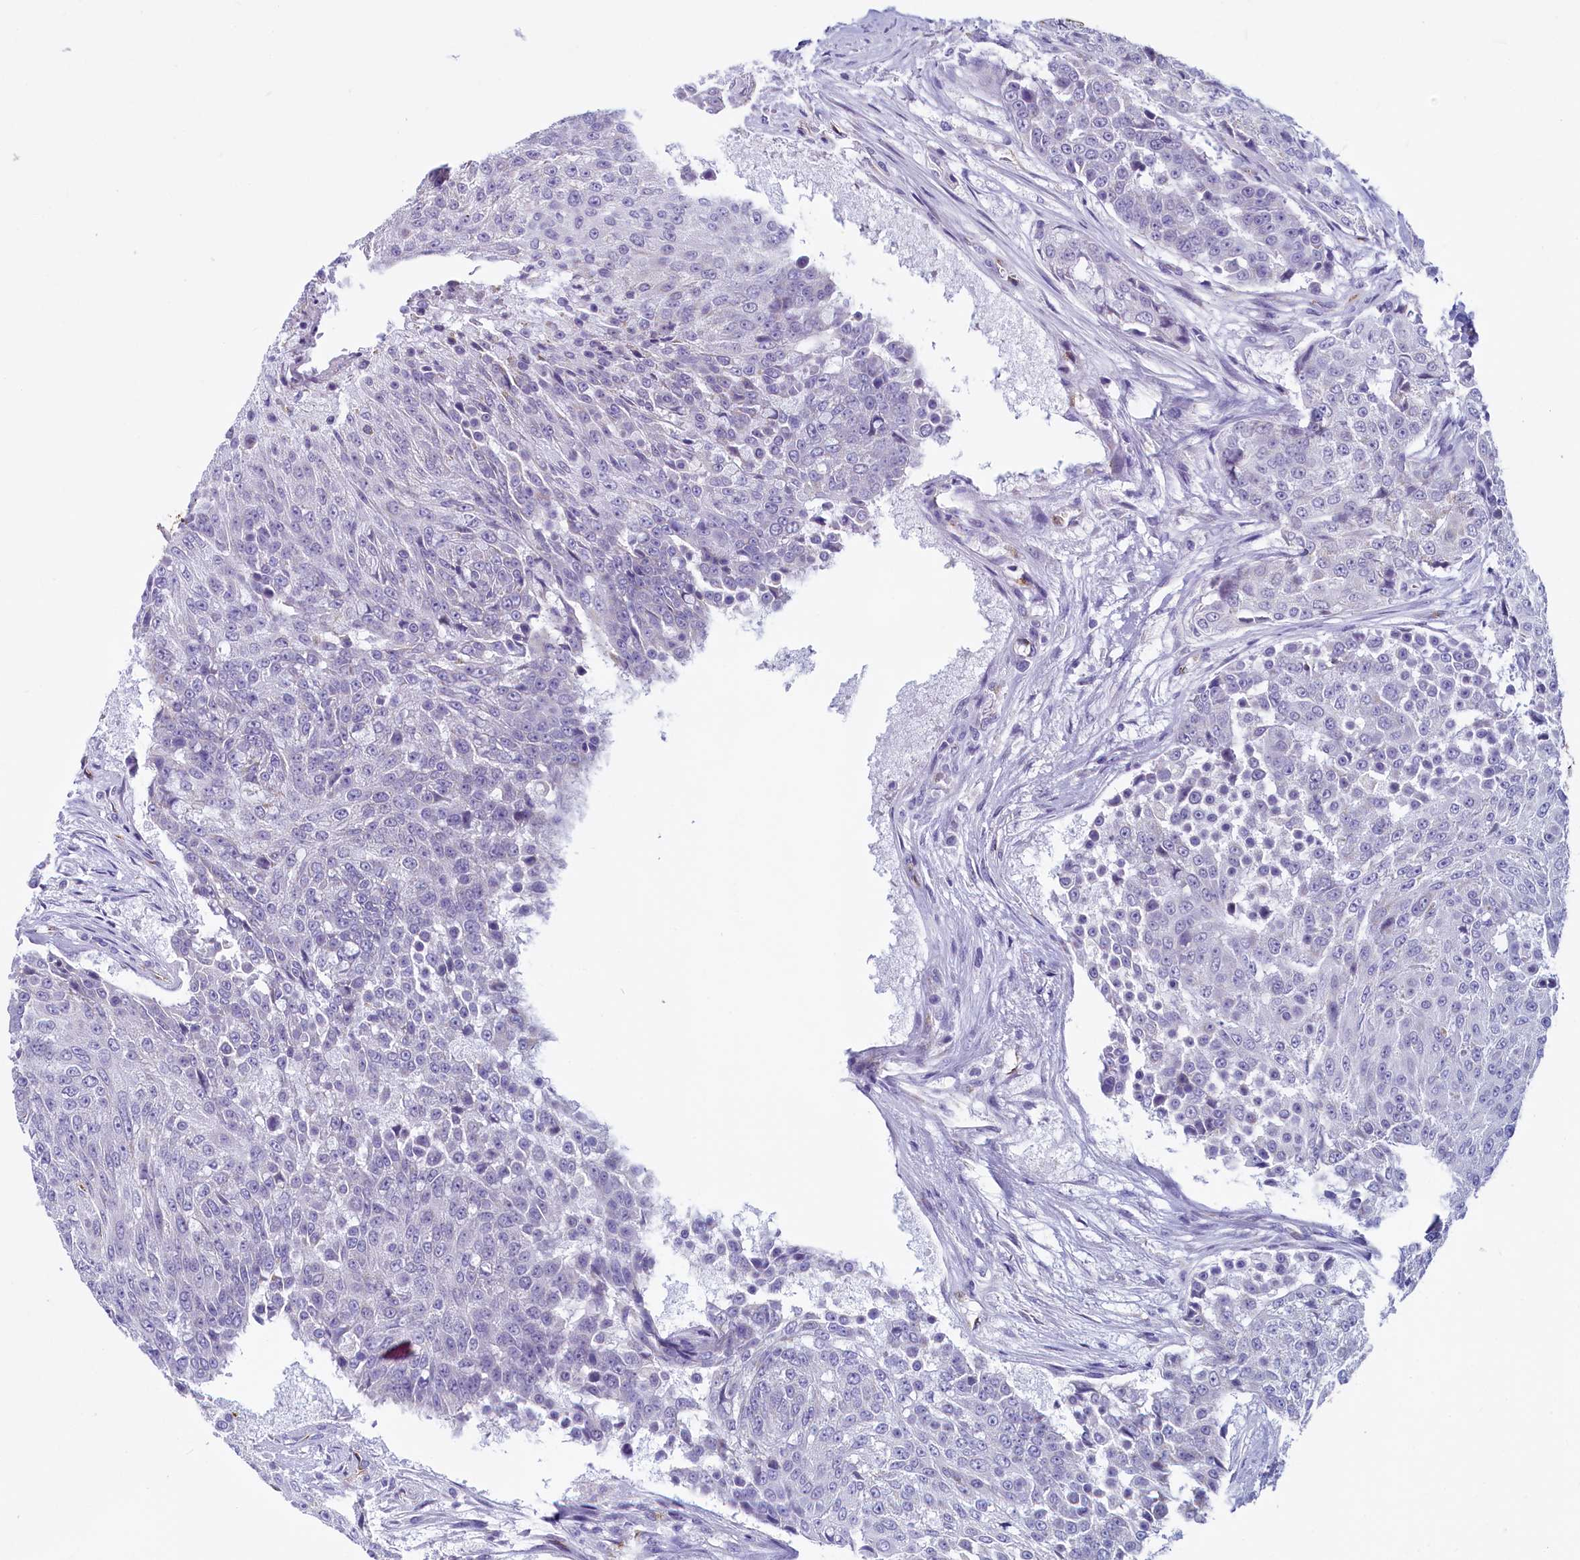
{"staining": {"intensity": "negative", "quantity": "none", "location": "none"}, "tissue": "urothelial cancer", "cell_type": "Tumor cells", "image_type": "cancer", "snomed": [{"axis": "morphology", "description": "Urothelial carcinoma, High grade"}, {"axis": "topography", "description": "Urinary bladder"}], "caption": "An immunohistochemistry image of urothelial cancer is shown. There is no staining in tumor cells of urothelial cancer. (Stains: DAB (3,3'-diaminobenzidine) IHC with hematoxylin counter stain, Microscopy: brightfield microscopy at high magnification).", "gene": "INSC", "patient": {"sex": "female", "age": 63}}